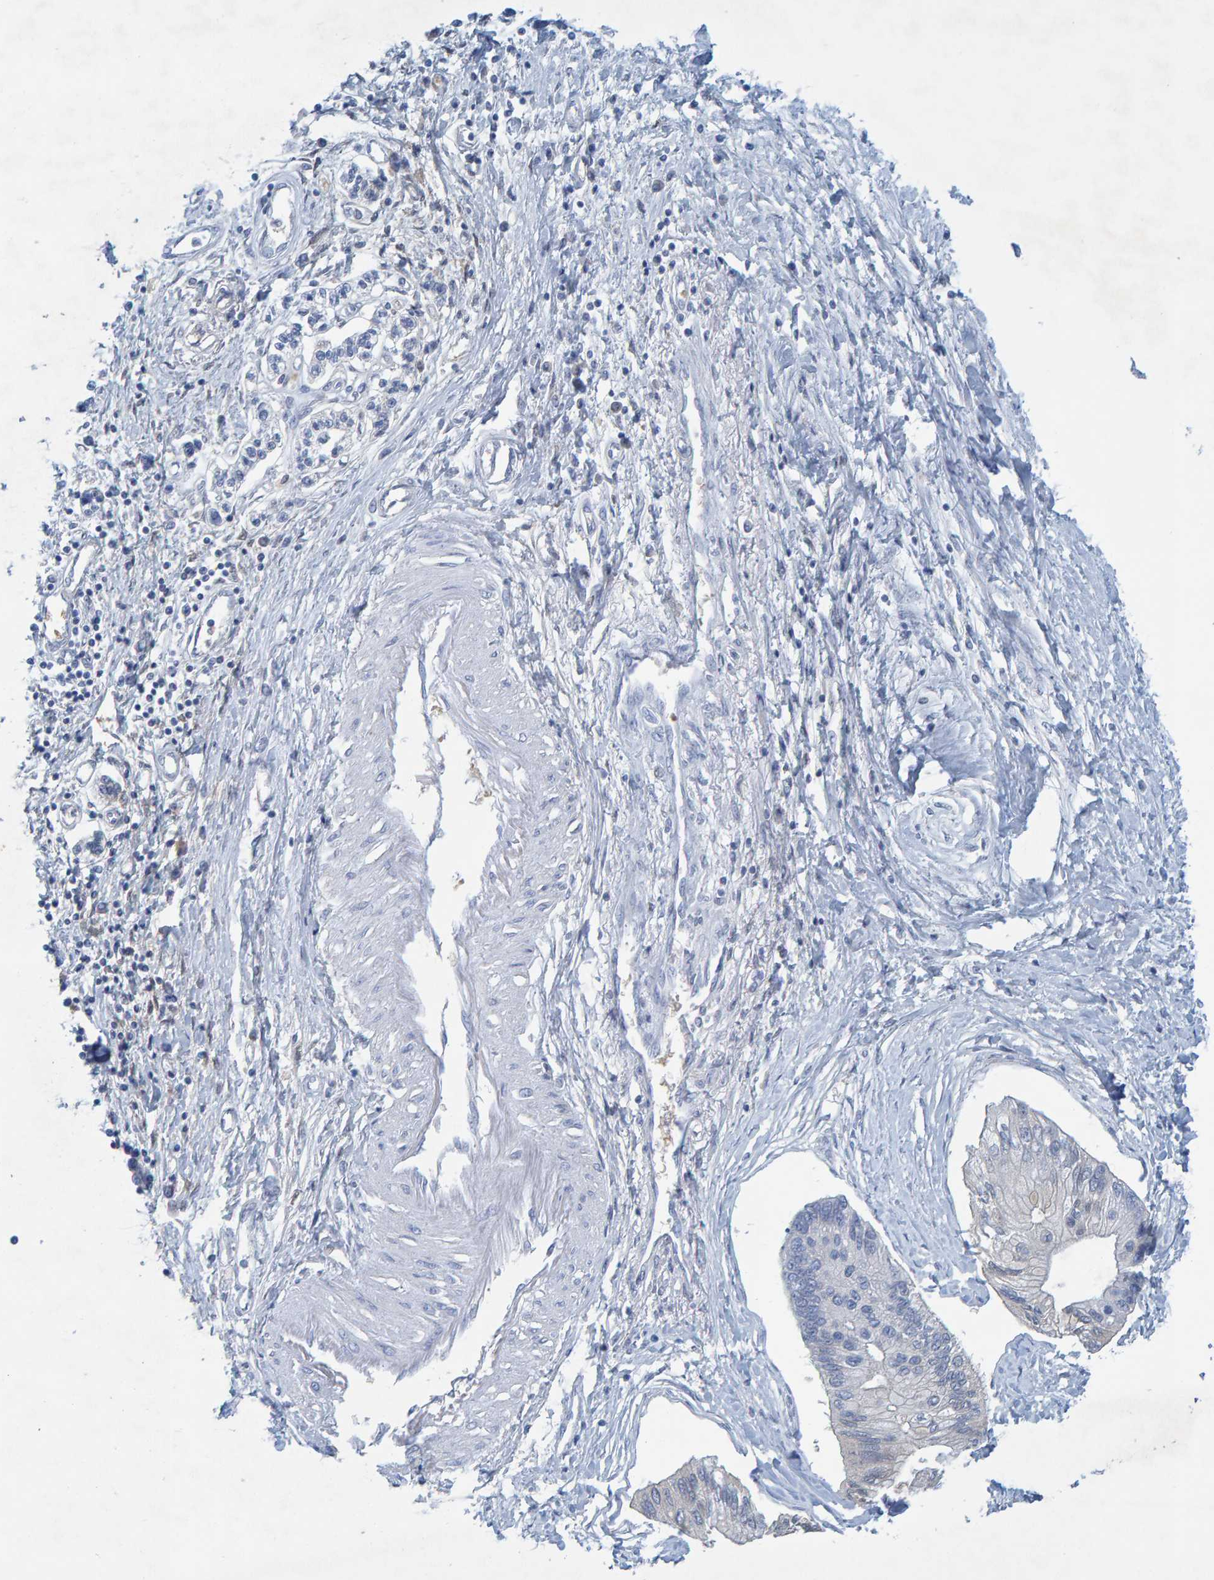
{"staining": {"intensity": "moderate", "quantity": "<25%", "location": "cytoplasmic/membranous"}, "tissue": "pancreatic cancer", "cell_type": "Tumor cells", "image_type": "cancer", "snomed": [{"axis": "morphology", "description": "Adenocarcinoma, NOS"}, {"axis": "topography", "description": "Pancreas"}], "caption": "Protein expression analysis of human pancreatic adenocarcinoma reveals moderate cytoplasmic/membranous positivity in about <25% of tumor cells. (IHC, brightfield microscopy, high magnification).", "gene": "ALAD", "patient": {"sex": "female", "age": 77}}